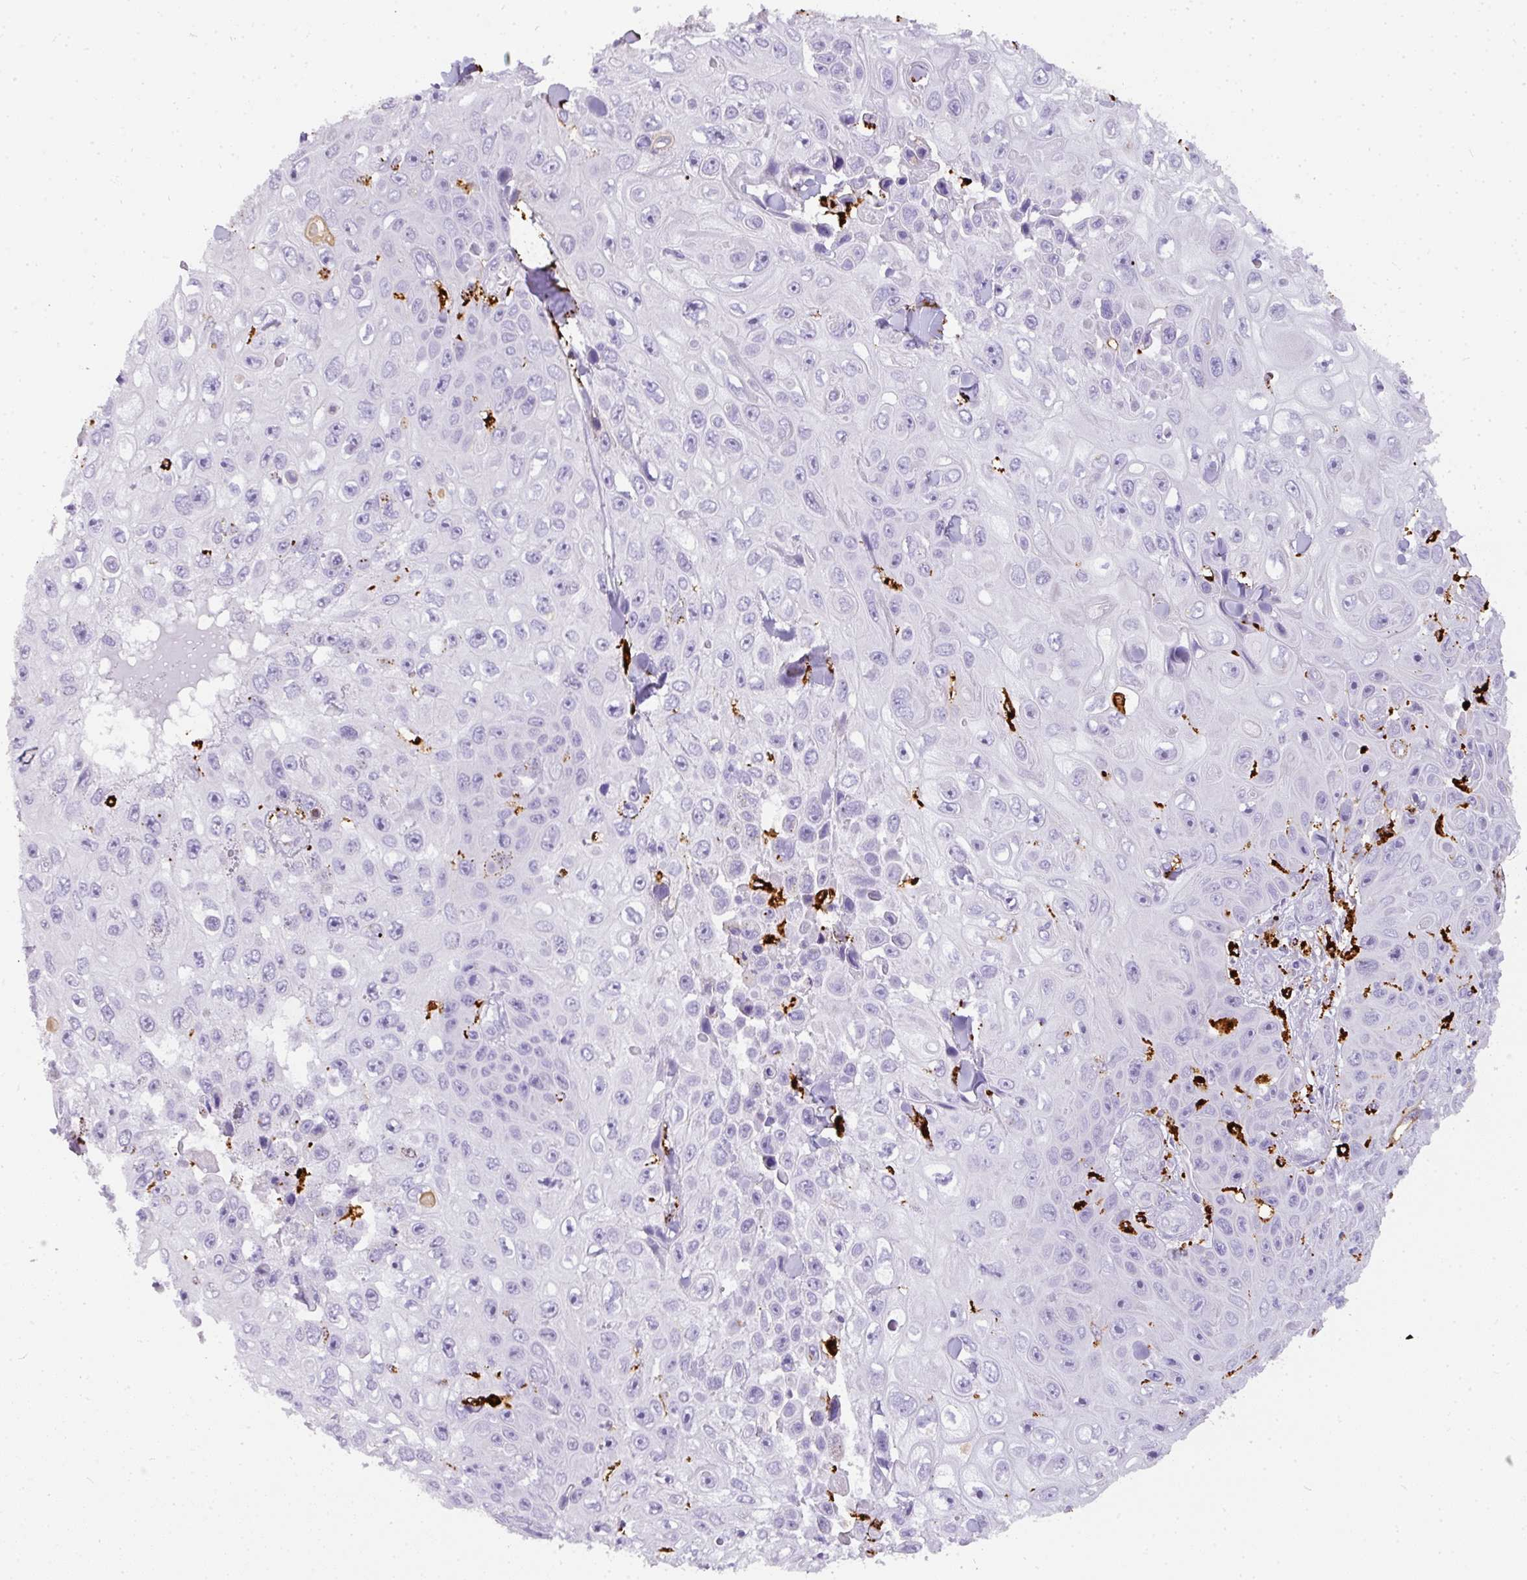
{"staining": {"intensity": "negative", "quantity": "none", "location": "none"}, "tissue": "skin cancer", "cell_type": "Tumor cells", "image_type": "cancer", "snomed": [{"axis": "morphology", "description": "Squamous cell carcinoma, NOS"}, {"axis": "topography", "description": "Skin"}], "caption": "High power microscopy histopathology image of an IHC micrograph of skin squamous cell carcinoma, revealing no significant expression in tumor cells.", "gene": "MMACHC", "patient": {"sex": "male", "age": 82}}